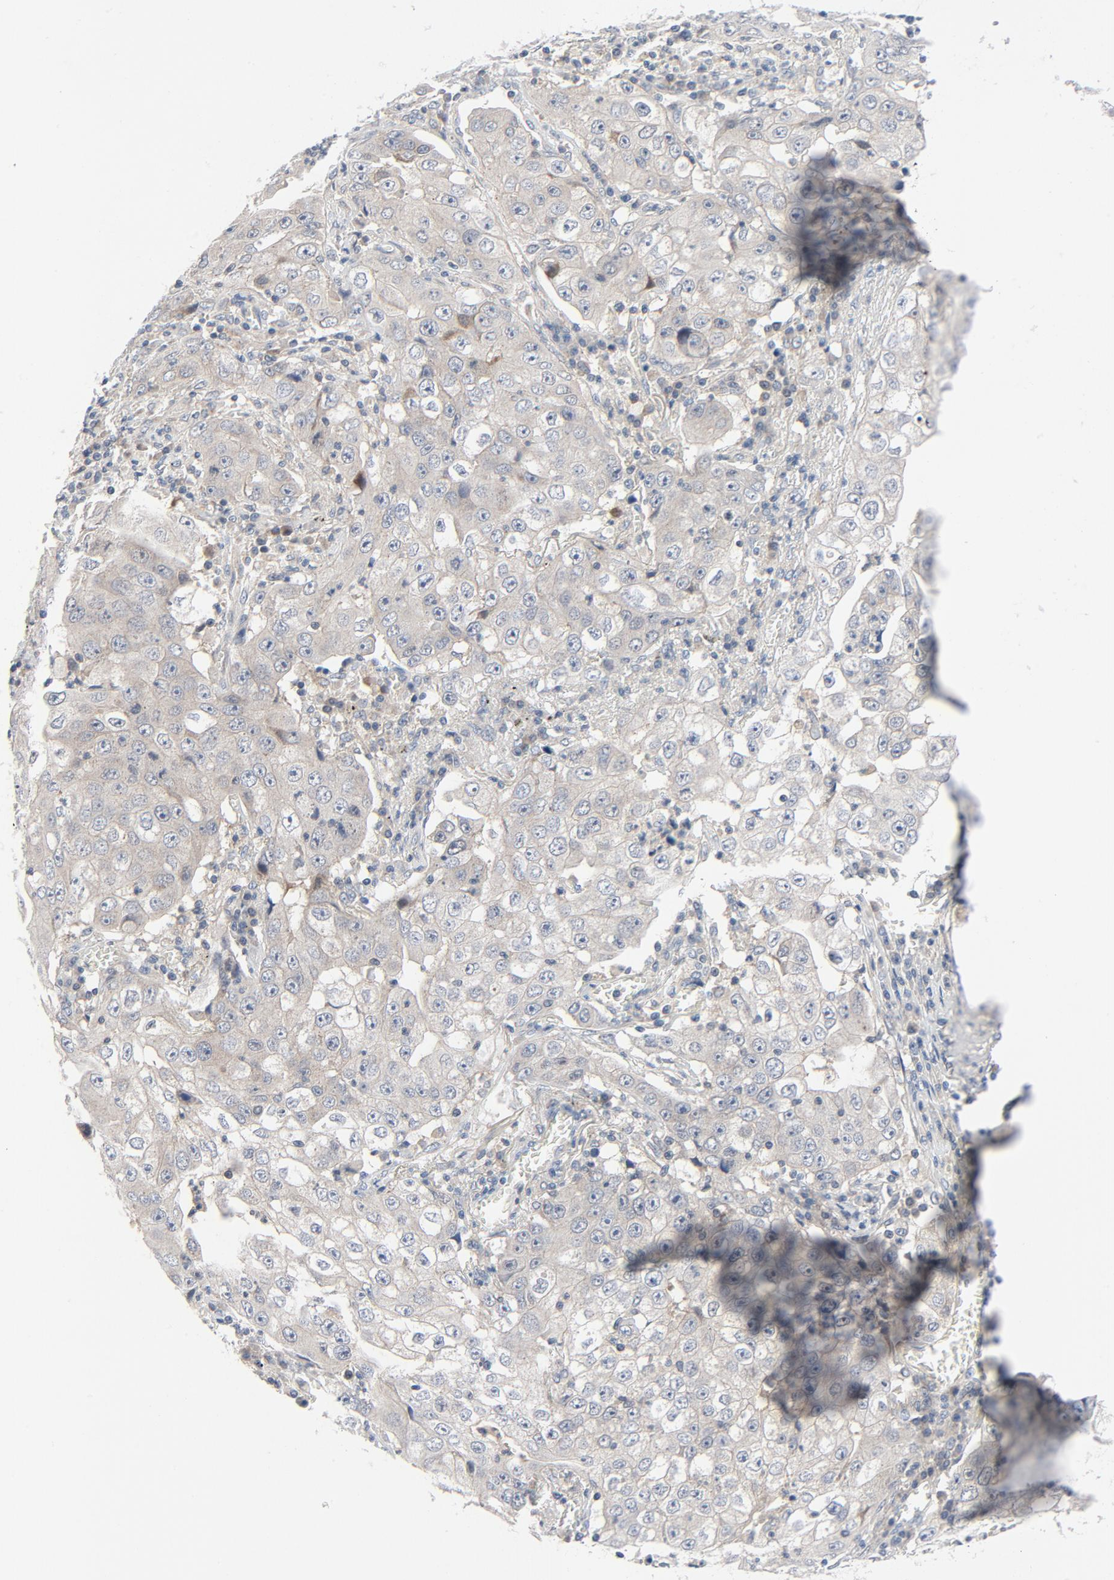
{"staining": {"intensity": "weak", "quantity": ">75%", "location": "cytoplasmic/membranous"}, "tissue": "lung cancer", "cell_type": "Tumor cells", "image_type": "cancer", "snomed": [{"axis": "morphology", "description": "Squamous cell carcinoma, NOS"}, {"axis": "topography", "description": "Lung"}], "caption": "High-power microscopy captured an immunohistochemistry image of lung cancer (squamous cell carcinoma), revealing weak cytoplasmic/membranous staining in about >75% of tumor cells.", "gene": "TSG101", "patient": {"sex": "male", "age": 64}}